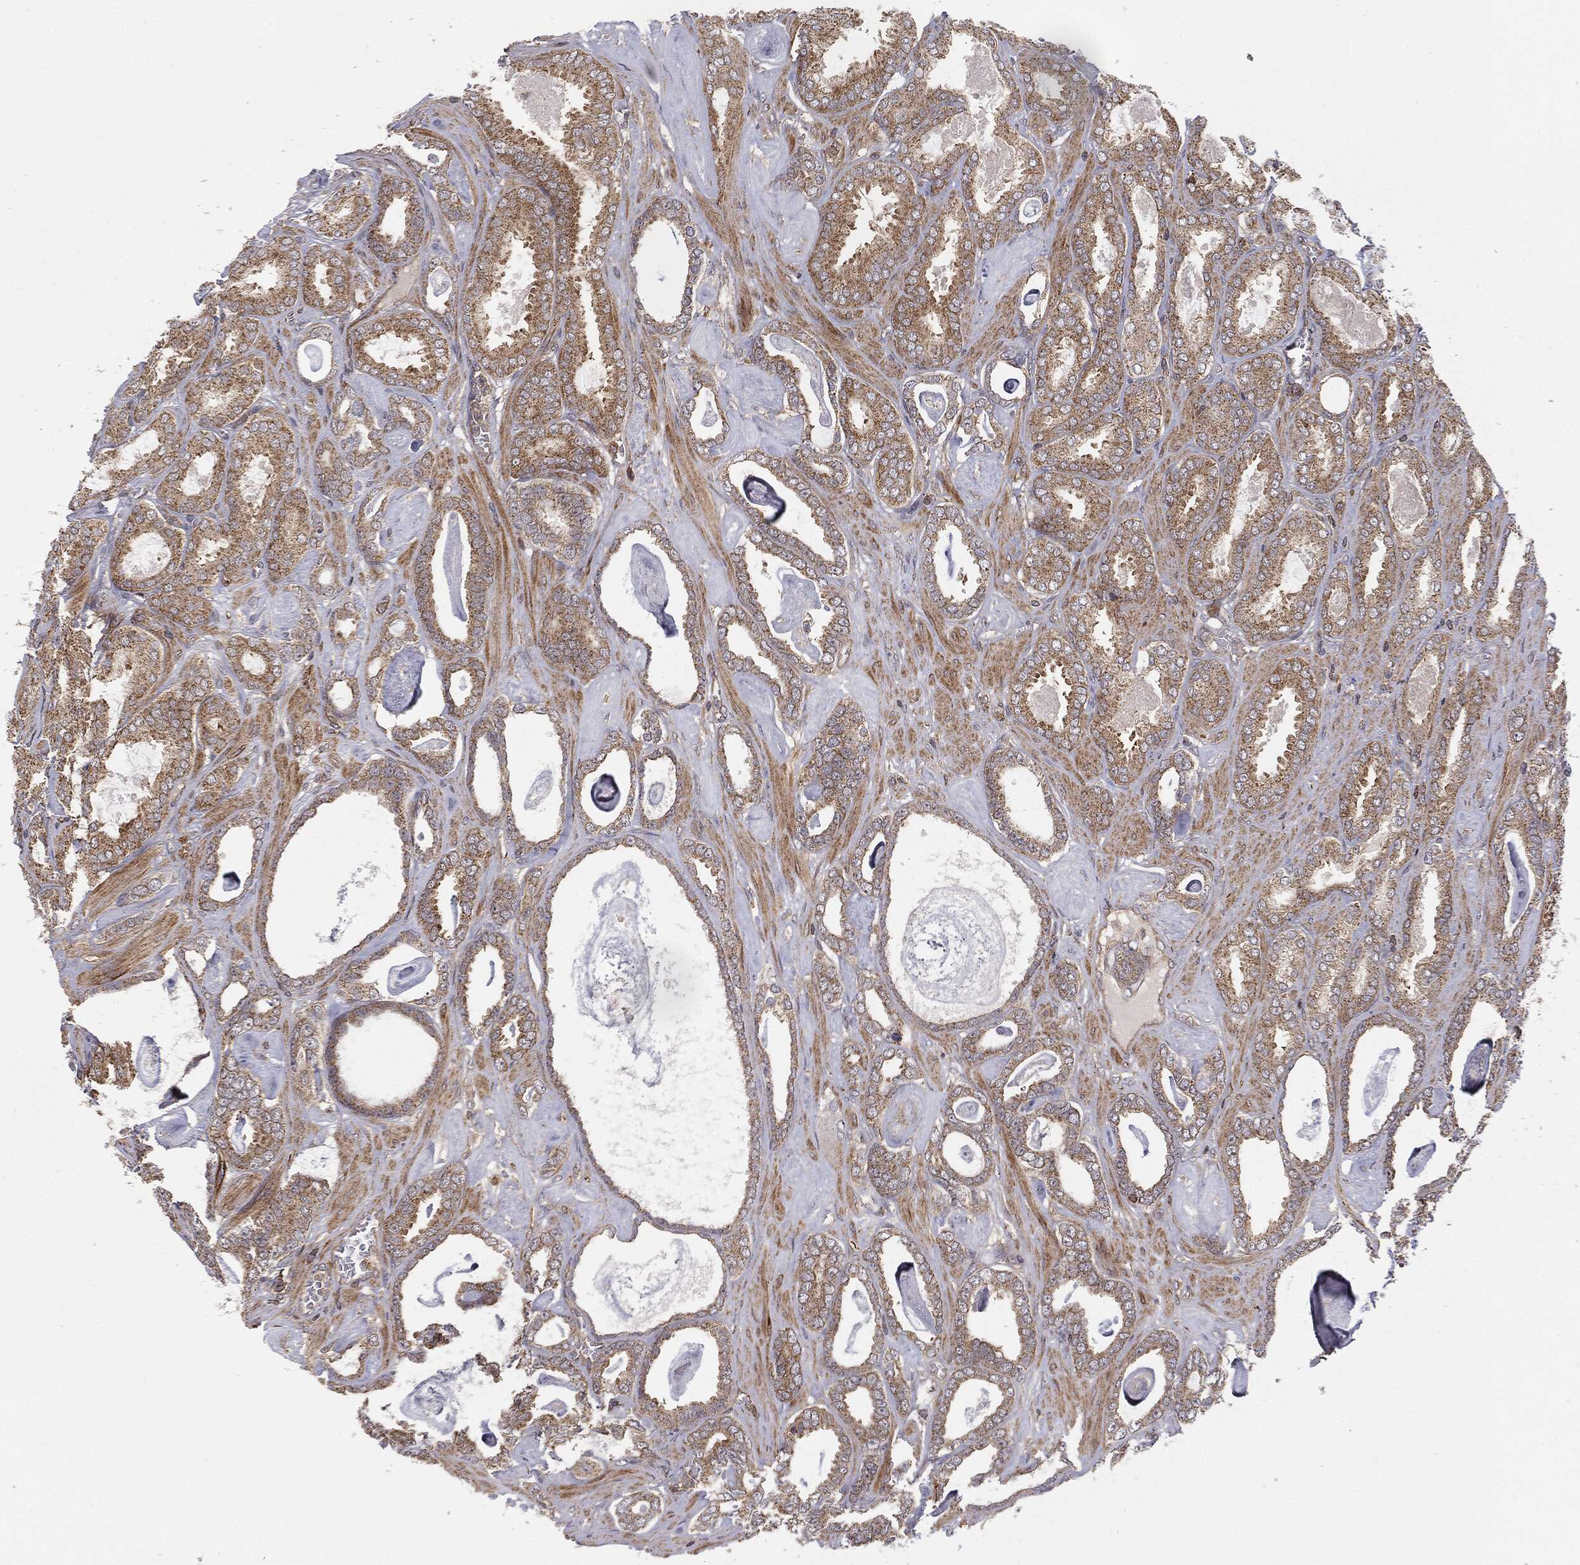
{"staining": {"intensity": "moderate", "quantity": ">75%", "location": "cytoplasmic/membranous"}, "tissue": "prostate cancer", "cell_type": "Tumor cells", "image_type": "cancer", "snomed": [{"axis": "morphology", "description": "Adenocarcinoma, High grade"}, {"axis": "topography", "description": "Prostate"}], "caption": "An image of human prostate adenocarcinoma (high-grade) stained for a protein demonstrates moderate cytoplasmic/membranous brown staining in tumor cells.", "gene": "MTOR", "patient": {"sex": "male", "age": 63}}